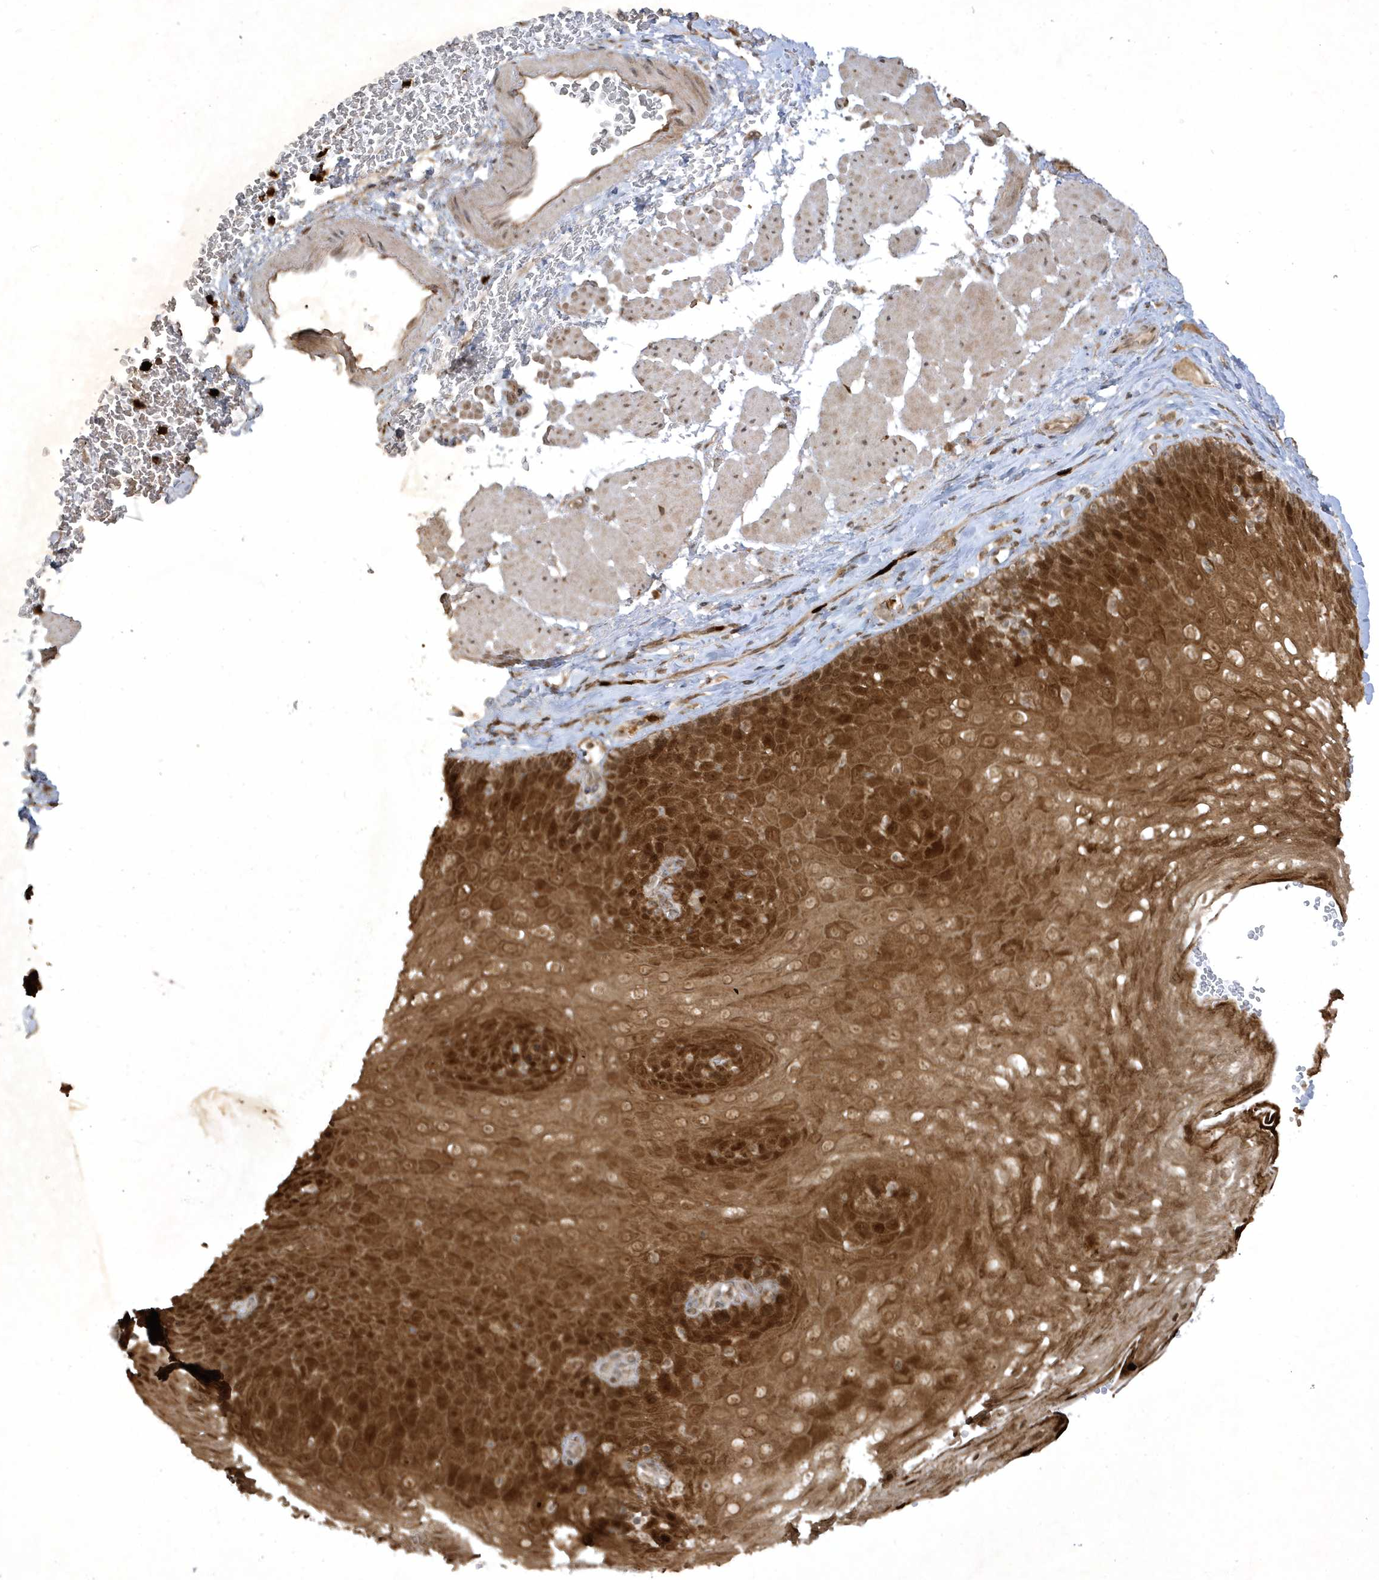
{"staining": {"intensity": "strong", "quantity": ">75%", "location": "cytoplasmic/membranous,nuclear"}, "tissue": "esophagus", "cell_type": "Squamous epithelial cells", "image_type": "normal", "snomed": [{"axis": "morphology", "description": "Normal tissue, NOS"}, {"axis": "topography", "description": "Esophagus"}], "caption": "An IHC photomicrograph of unremarkable tissue is shown. Protein staining in brown shows strong cytoplasmic/membranous,nuclear positivity in esophagus within squamous epithelial cells.", "gene": "ZNF213", "patient": {"sex": "female", "age": 66}}